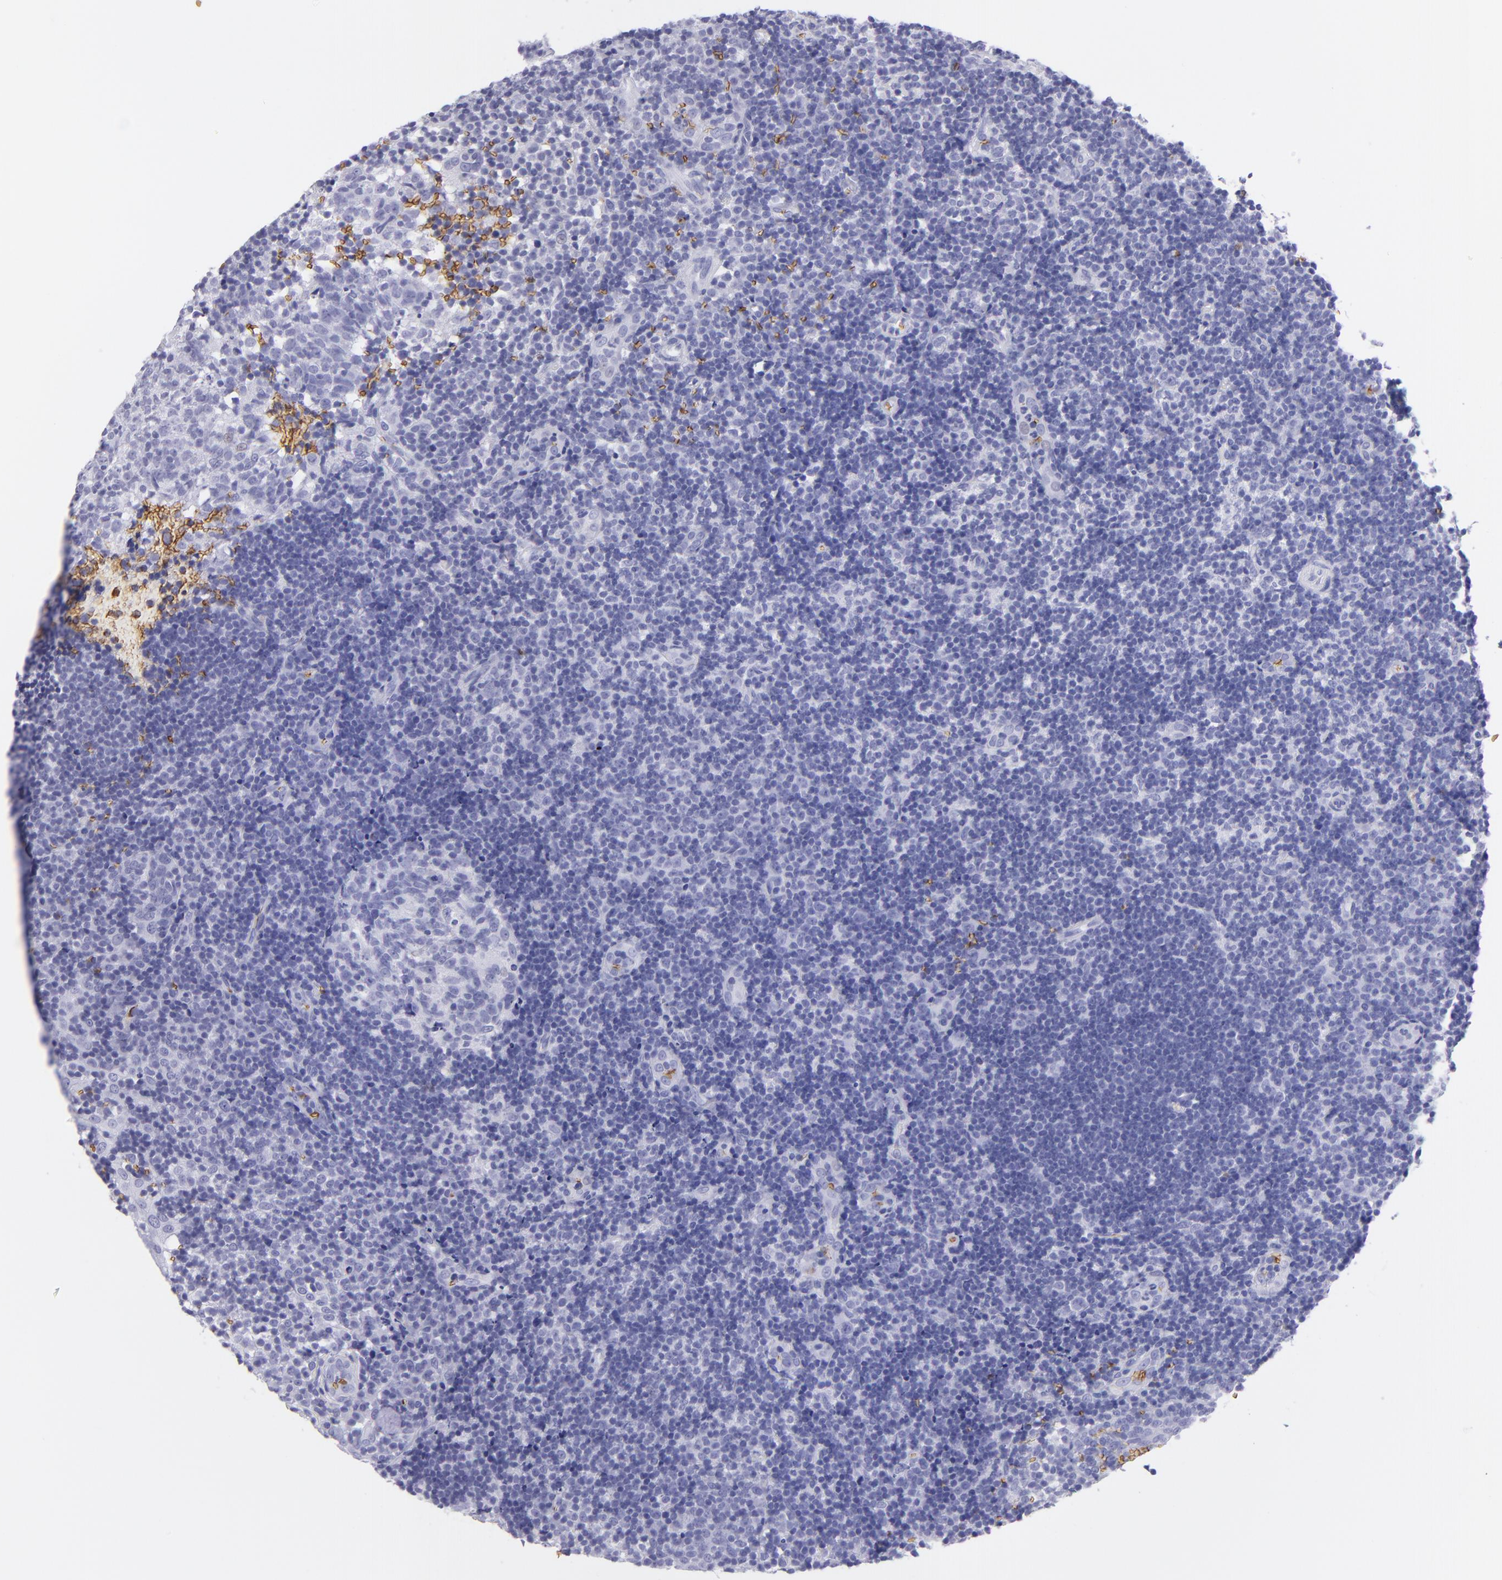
{"staining": {"intensity": "negative", "quantity": "none", "location": "none"}, "tissue": "tonsil", "cell_type": "Germinal center cells", "image_type": "normal", "snomed": [{"axis": "morphology", "description": "Normal tissue, NOS"}, {"axis": "topography", "description": "Tonsil"}], "caption": "Protein analysis of benign tonsil shows no significant expression in germinal center cells. (Immunohistochemistry, brightfield microscopy, high magnification).", "gene": "GYPA", "patient": {"sex": "female", "age": 40}}